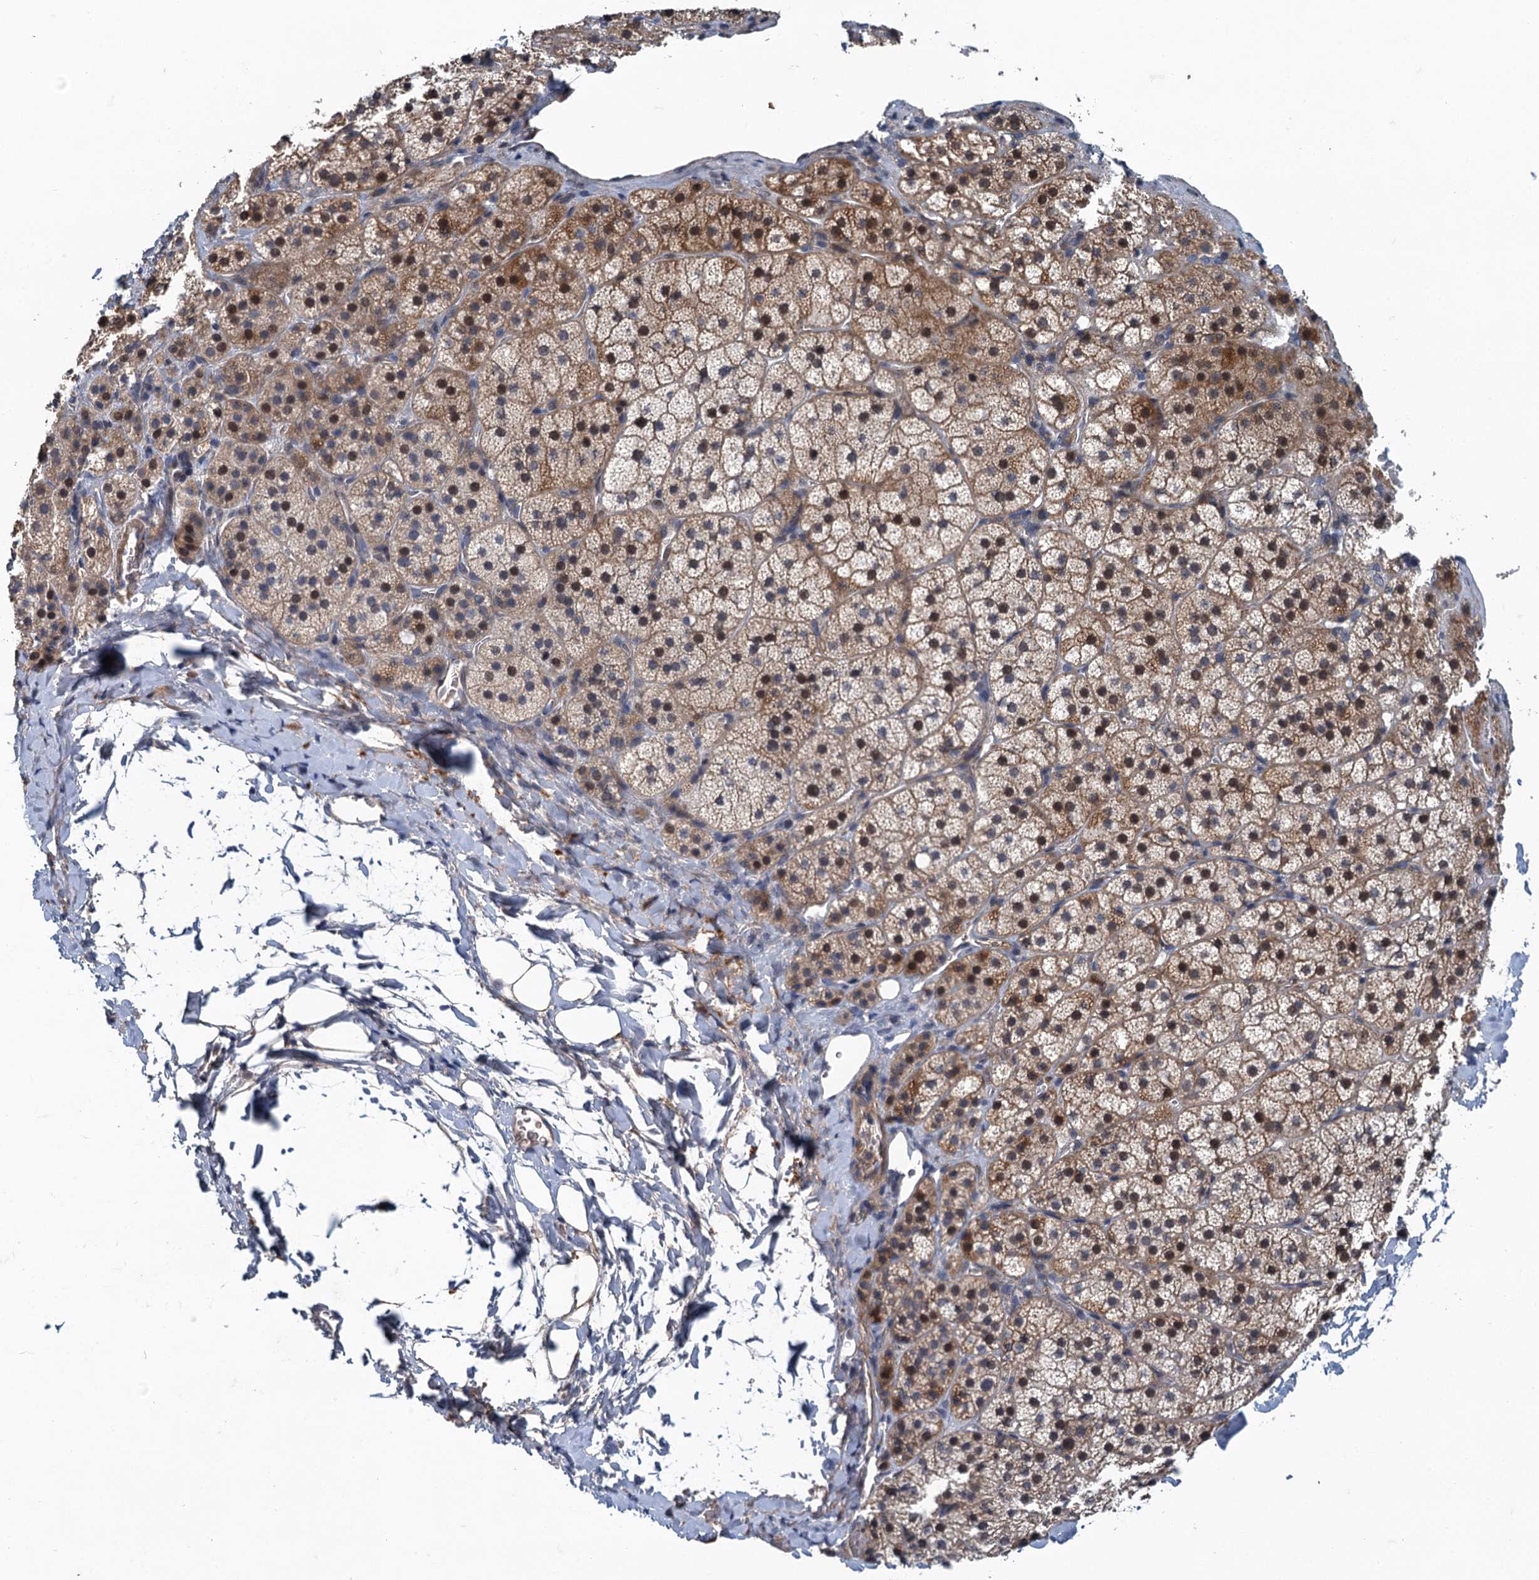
{"staining": {"intensity": "moderate", "quantity": "25%-75%", "location": "cytoplasmic/membranous"}, "tissue": "adrenal gland", "cell_type": "Glandular cells", "image_type": "normal", "snomed": [{"axis": "morphology", "description": "Normal tissue, NOS"}, {"axis": "topography", "description": "Adrenal gland"}], "caption": "IHC staining of unremarkable adrenal gland, which demonstrates medium levels of moderate cytoplasmic/membranous positivity in approximately 25%-75% of glandular cells indicating moderate cytoplasmic/membranous protein staining. The staining was performed using DAB (3,3'-diaminobenzidine) (brown) for protein detection and nuclei were counterstained in hematoxylin (blue).", "gene": "MDM1", "patient": {"sex": "female", "age": 44}}